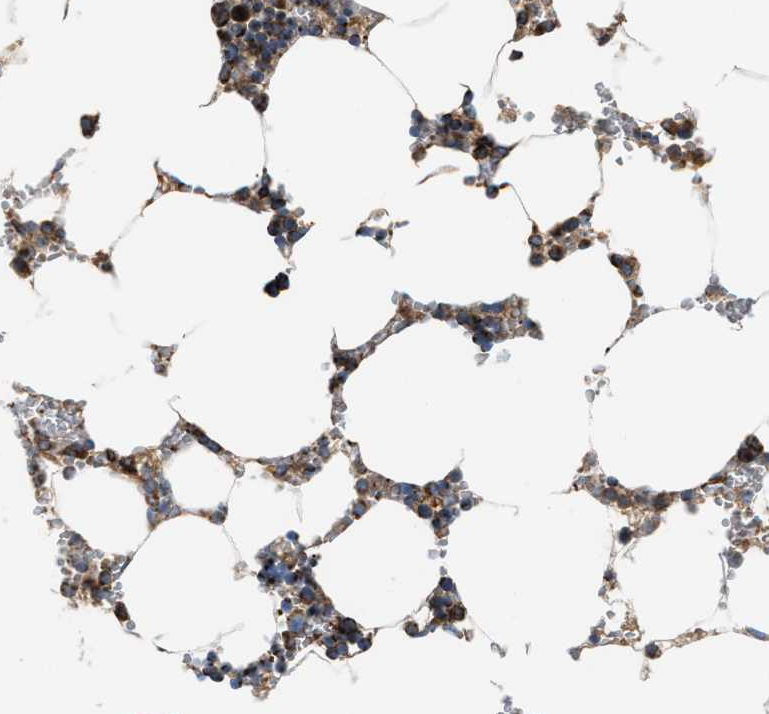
{"staining": {"intensity": "moderate", "quantity": ">75%", "location": "cytoplasmic/membranous"}, "tissue": "bone marrow", "cell_type": "Hematopoietic cells", "image_type": "normal", "snomed": [{"axis": "morphology", "description": "Normal tissue, NOS"}, {"axis": "topography", "description": "Bone marrow"}], "caption": "Protein analysis of unremarkable bone marrow shows moderate cytoplasmic/membranous expression in about >75% of hematopoietic cells.", "gene": "TBC1D15", "patient": {"sex": "male", "age": 70}}